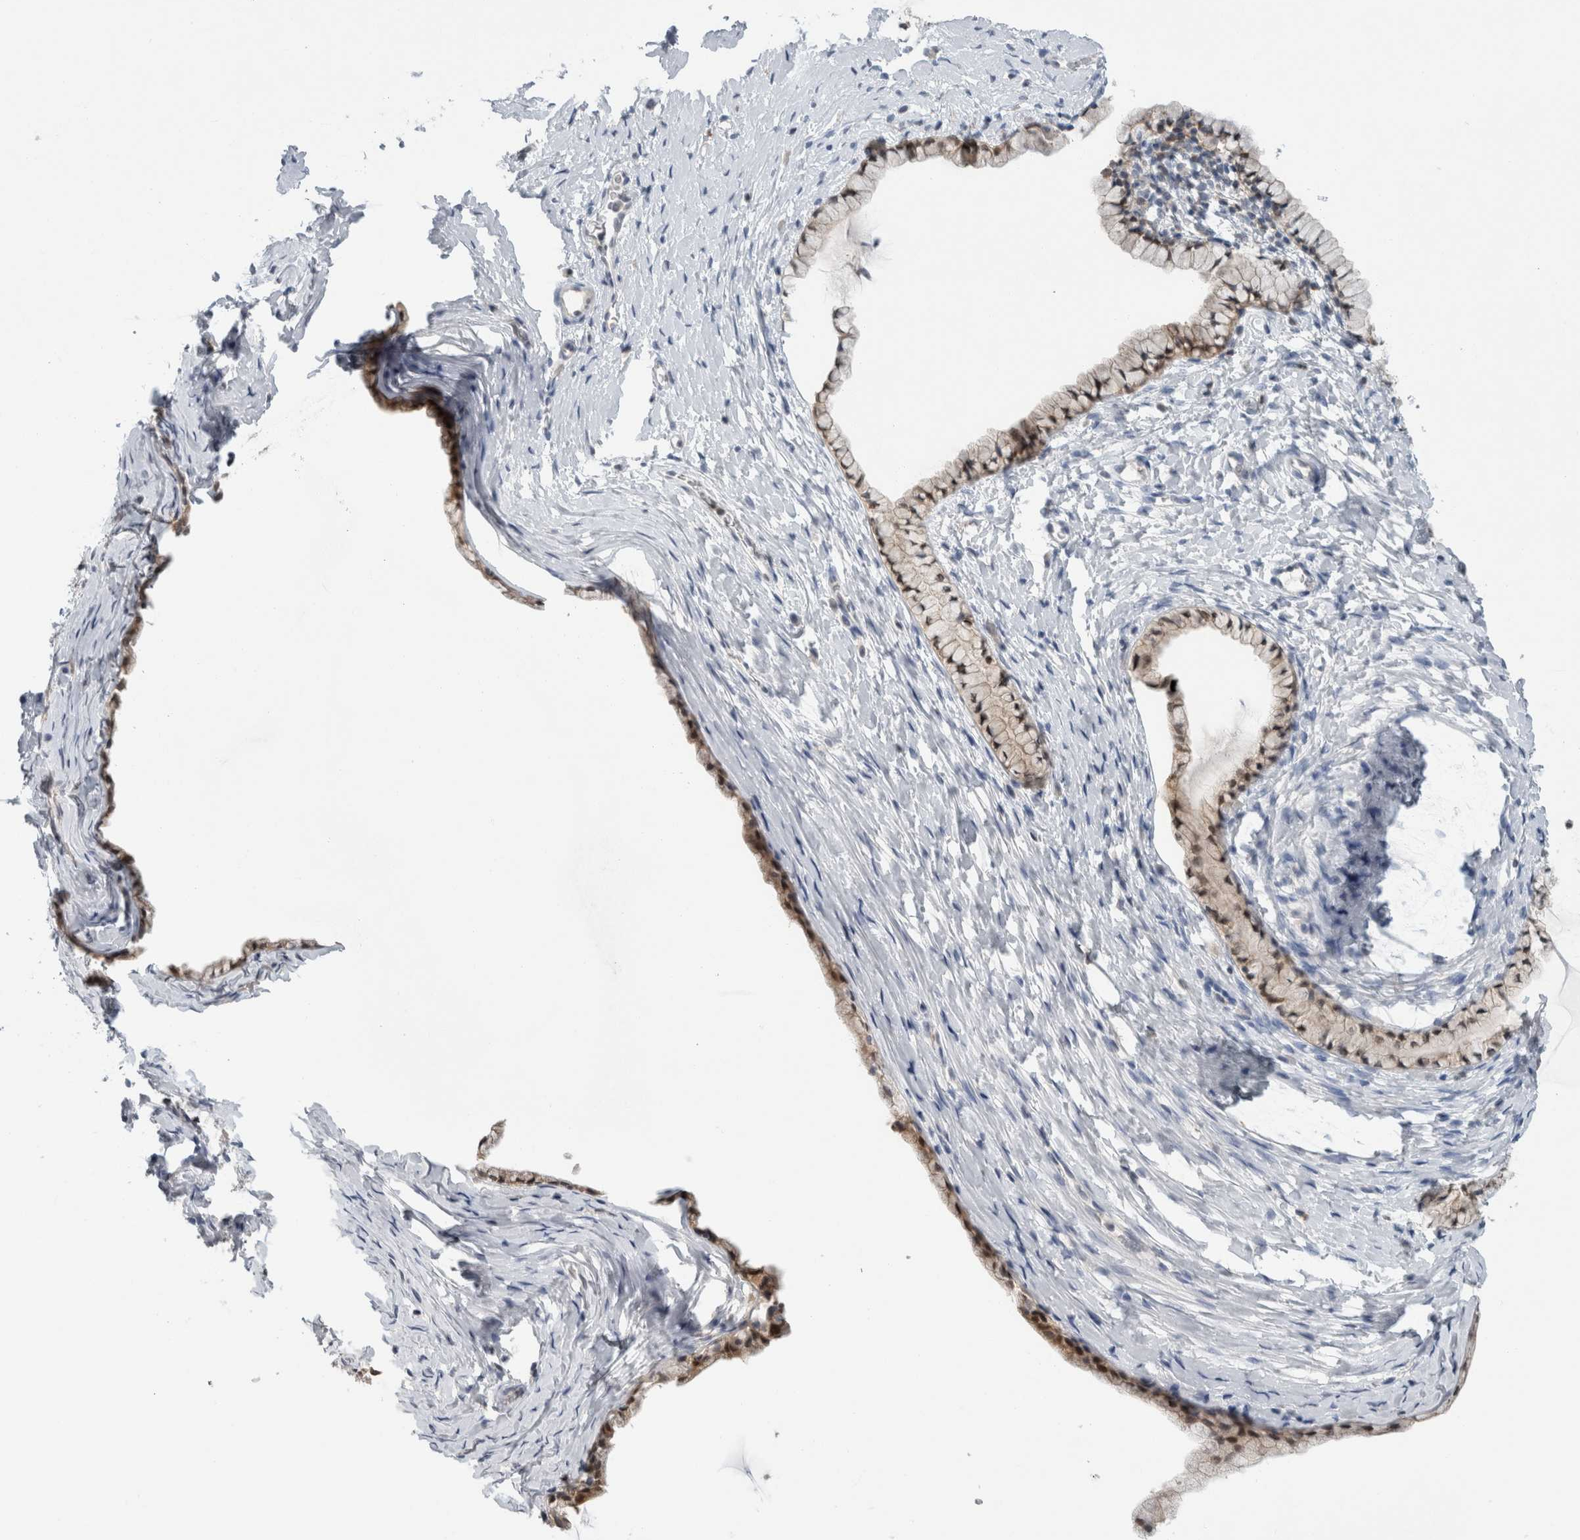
{"staining": {"intensity": "weak", "quantity": "<25%", "location": "cytoplasmic/membranous"}, "tissue": "cervix", "cell_type": "Glandular cells", "image_type": "normal", "snomed": [{"axis": "morphology", "description": "Normal tissue, NOS"}, {"axis": "topography", "description": "Cervix"}], "caption": "Human cervix stained for a protein using IHC shows no positivity in glandular cells.", "gene": "CASP6", "patient": {"sex": "female", "age": 72}}